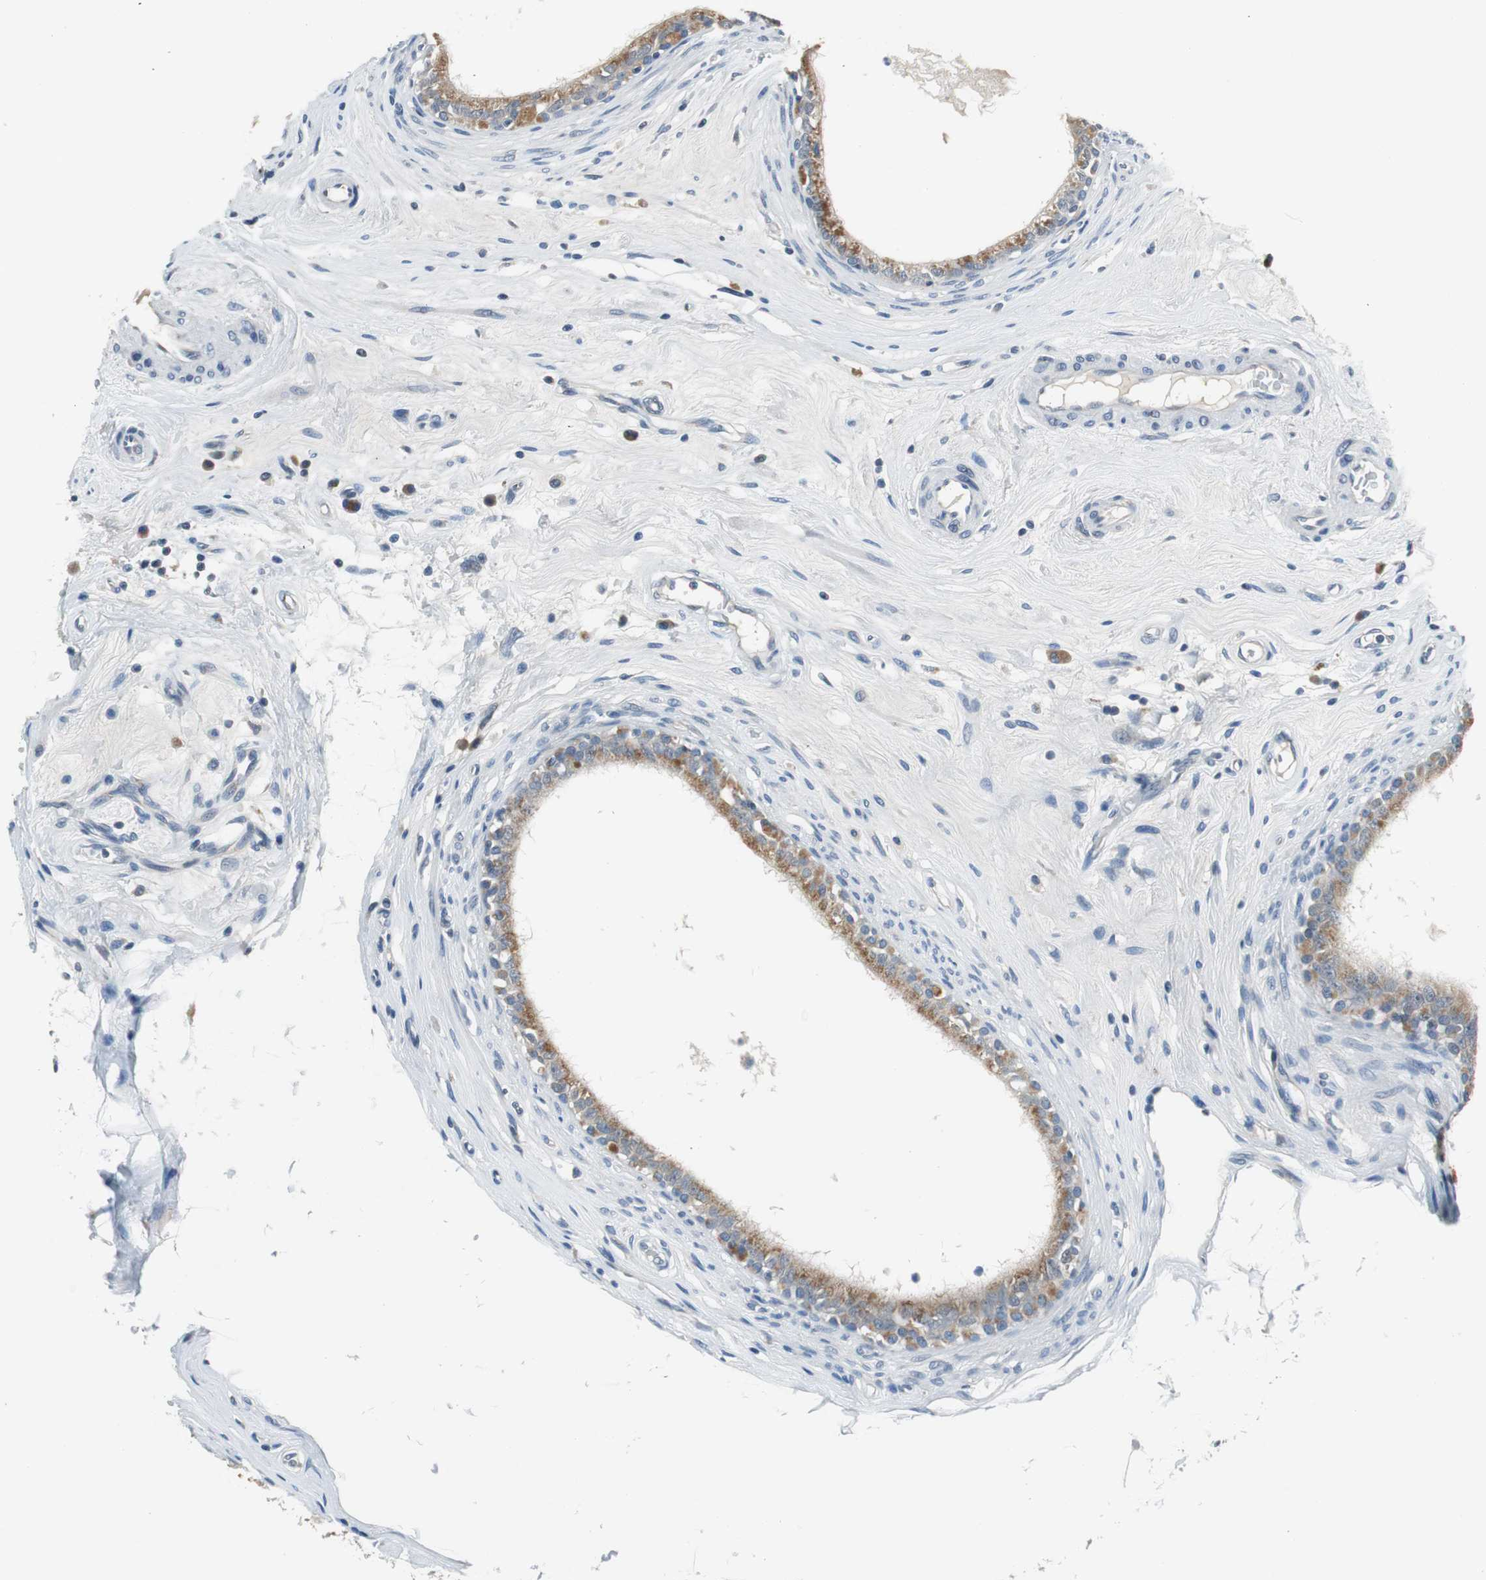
{"staining": {"intensity": "moderate", "quantity": ">75%", "location": "cytoplasmic/membranous"}, "tissue": "epididymis", "cell_type": "Glandular cells", "image_type": "normal", "snomed": [{"axis": "morphology", "description": "Normal tissue, NOS"}, {"axis": "morphology", "description": "Inflammation, NOS"}, {"axis": "topography", "description": "Epididymis"}], "caption": "The histopathology image displays staining of normal epididymis, revealing moderate cytoplasmic/membranous protein staining (brown color) within glandular cells. Ihc stains the protein in brown and the nuclei are stained blue.", "gene": "PLAA", "patient": {"sex": "male", "age": 84}}